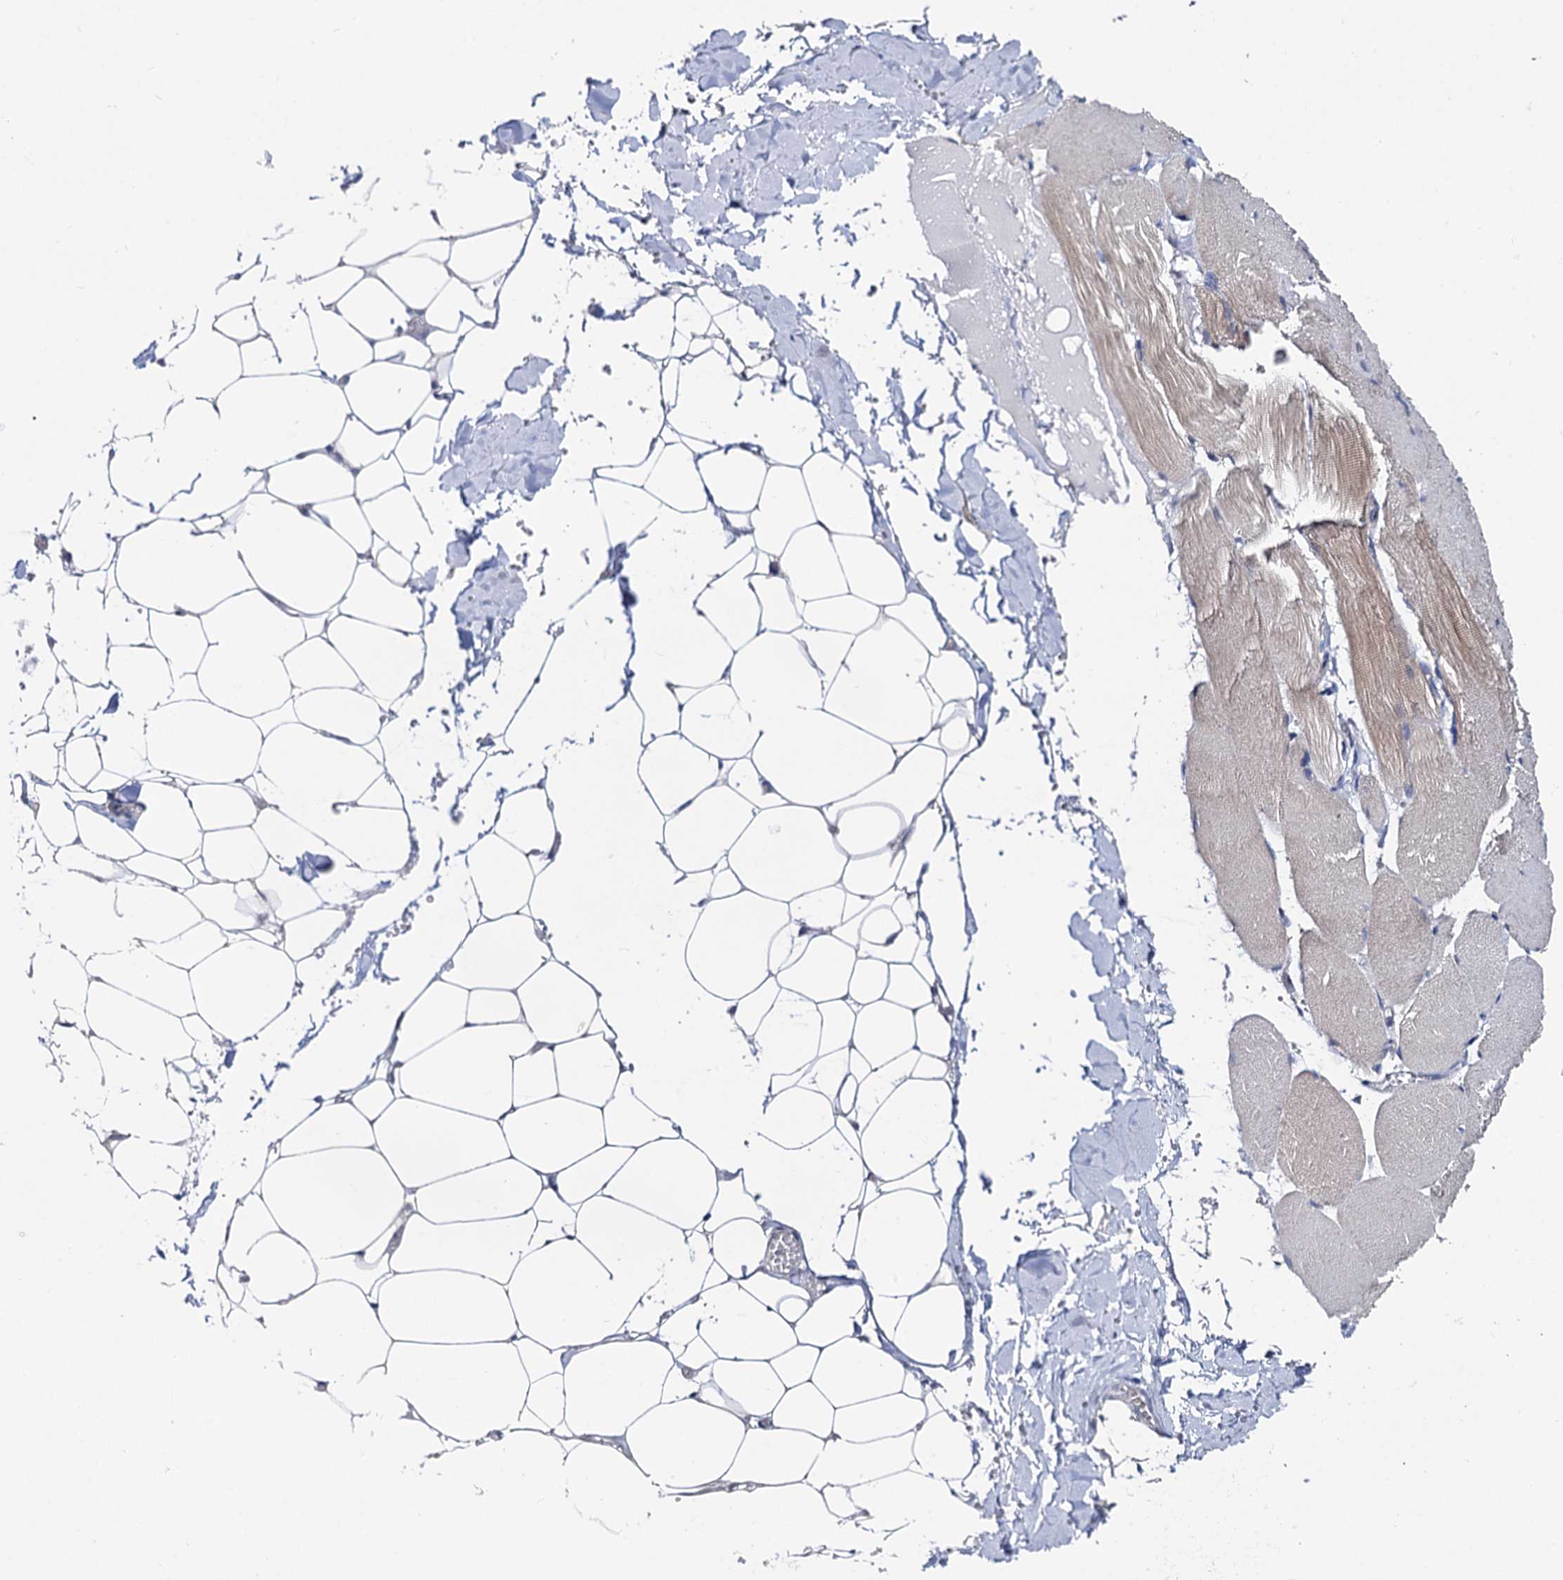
{"staining": {"intensity": "negative", "quantity": "none", "location": "none"}, "tissue": "adipose tissue", "cell_type": "Adipocytes", "image_type": "normal", "snomed": [{"axis": "morphology", "description": "Normal tissue, NOS"}, {"axis": "topography", "description": "Skeletal muscle"}, {"axis": "topography", "description": "Peripheral nerve tissue"}], "caption": "Immunohistochemistry image of unremarkable adipose tissue stained for a protein (brown), which displays no staining in adipocytes.", "gene": "CAPRIN2", "patient": {"sex": "female", "age": 55}}